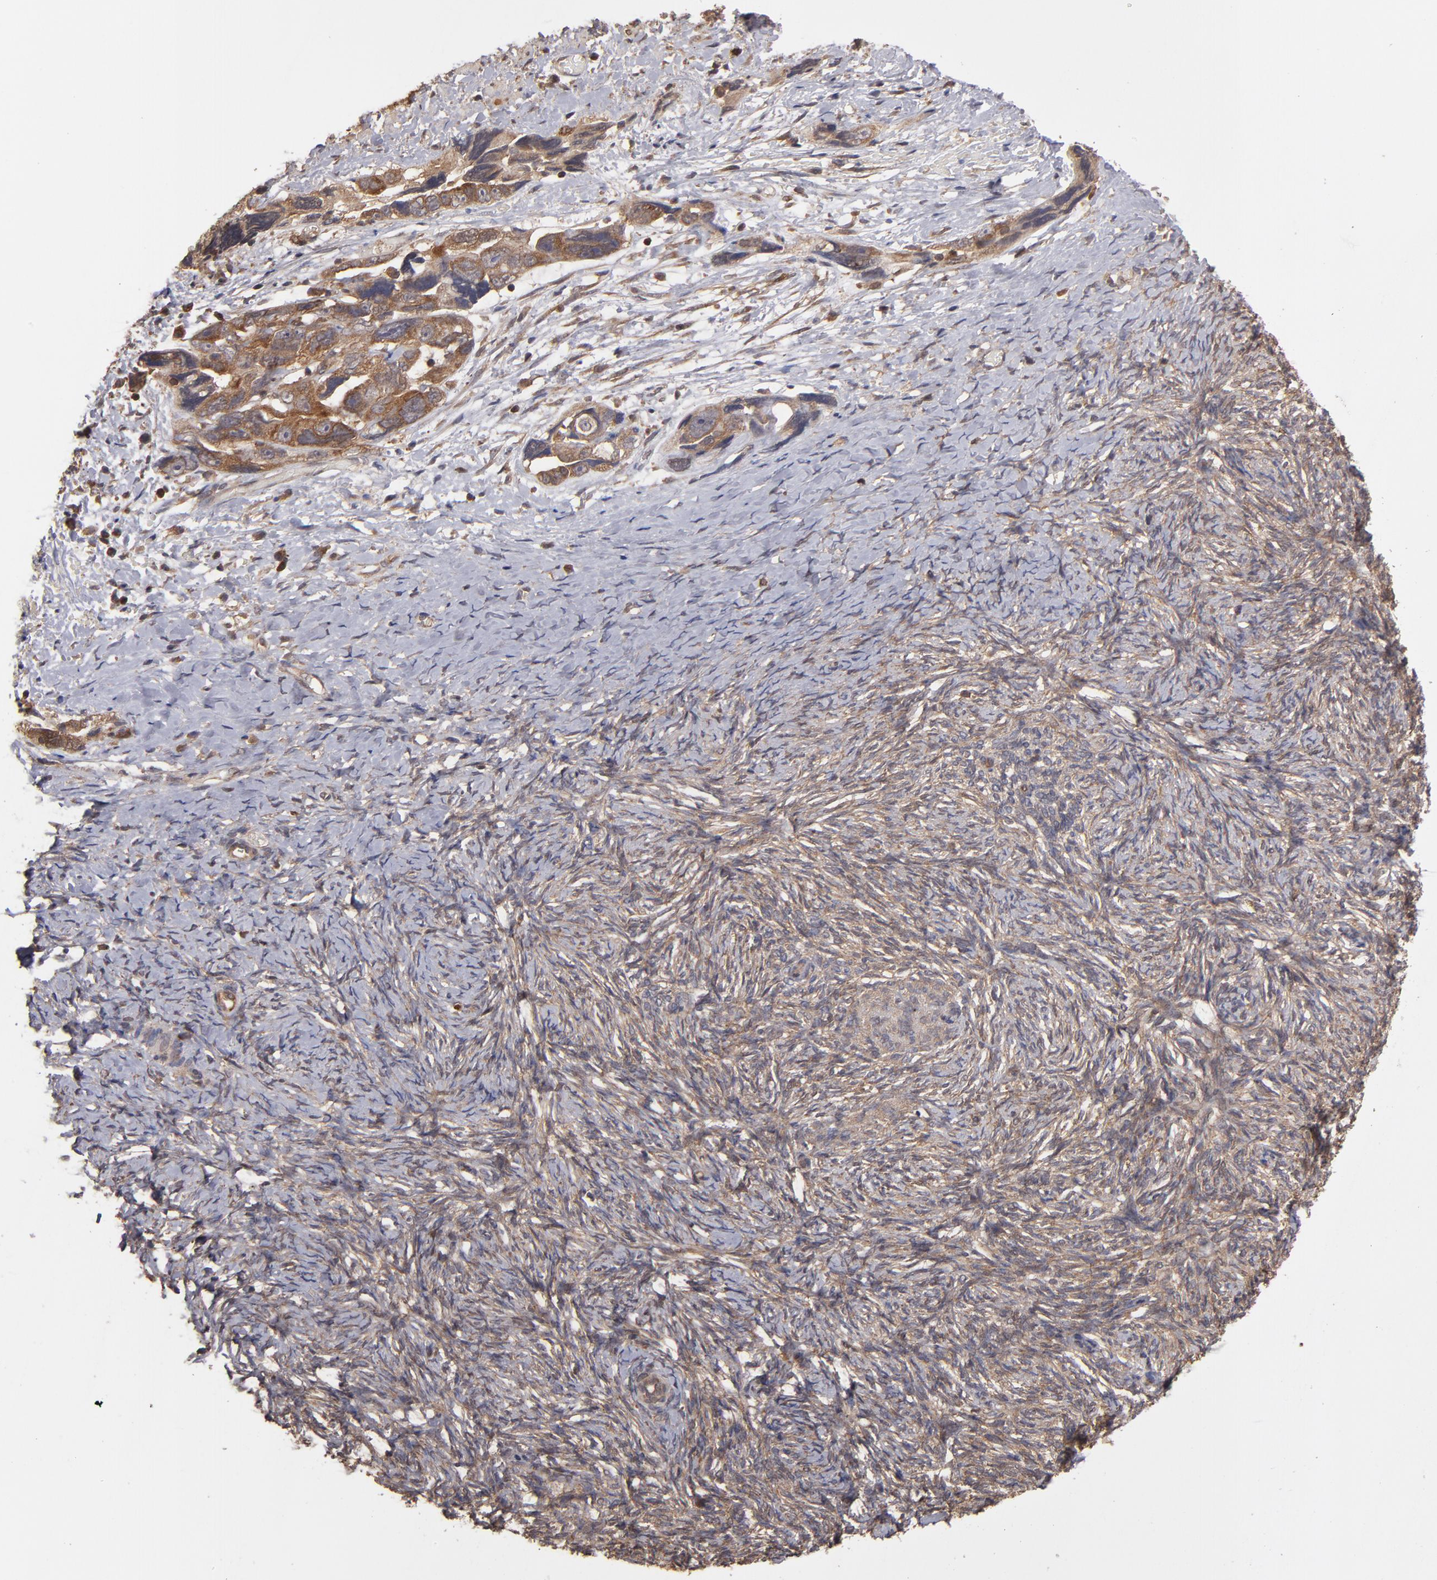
{"staining": {"intensity": "moderate", "quantity": ">75%", "location": "cytoplasmic/membranous"}, "tissue": "ovarian cancer", "cell_type": "Tumor cells", "image_type": "cancer", "snomed": [{"axis": "morphology", "description": "Normal tissue, NOS"}, {"axis": "morphology", "description": "Cystadenocarcinoma, serous, NOS"}, {"axis": "topography", "description": "Ovary"}], "caption": "Ovarian cancer (serous cystadenocarcinoma) stained with immunohistochemistry displays moderate cytoplasmic/membranous expression in approximately >75% of tumor cells. Nuclei are stained in blue.", "gene": "RPS6KA6", "patient": {"sex": "female", "age": 62}}